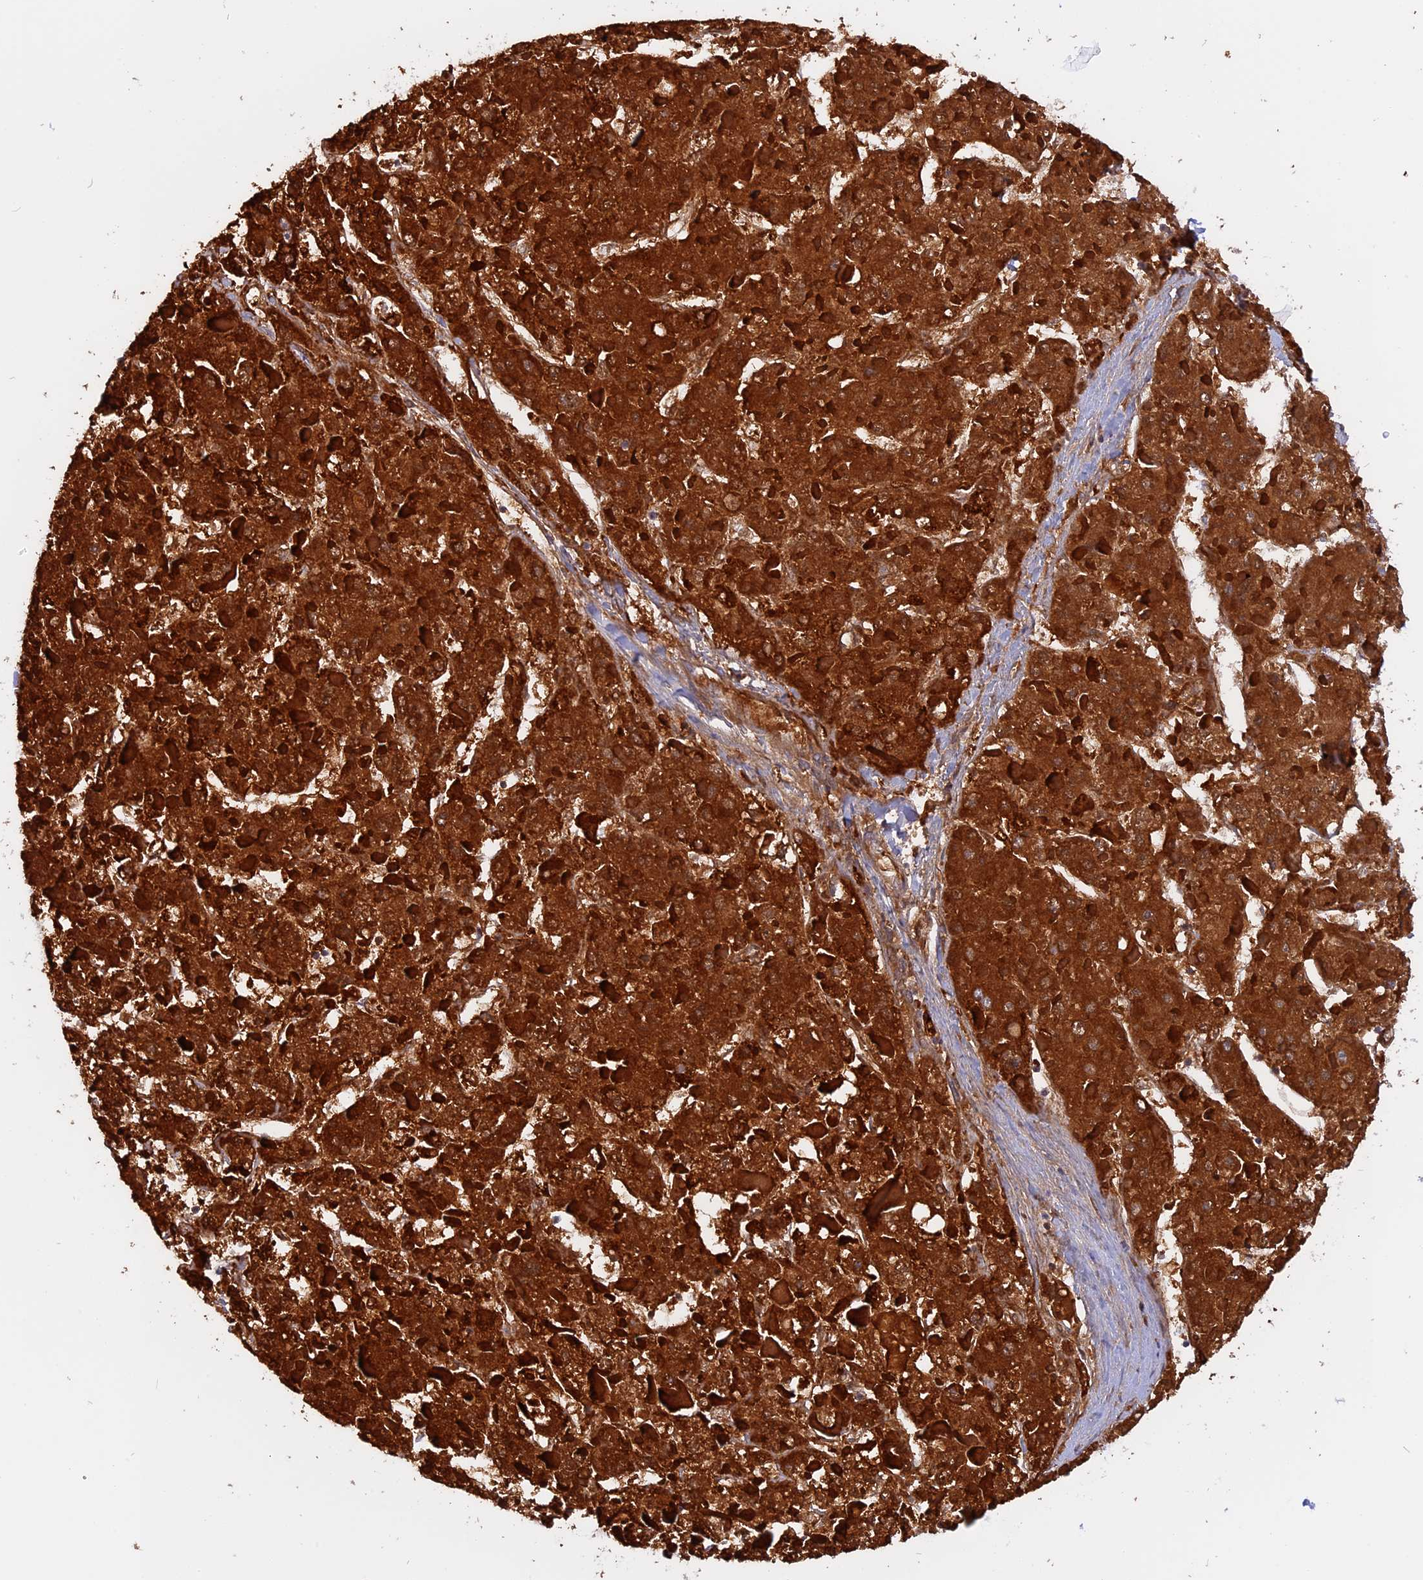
{"staining": {"intensity": "strong", "quantity": ">75%", "location": "cytoplasmic/membranous"}, "tissue": "liver cancer", "cell_type": "Tumor cells", "image_type": "cancer", "snomed": [{"axis": "morphology", "description": "Carcinoma, Hepatocellular, NOS"}, {"axis": "topography", "description": "Liver"}], "caption": "Immunohistochemical staining of human liver cancer reveals high levels of strong cytoplasmic/membranous protein positivity in approximately >75% of tumor cells.", "gene": "GCDH", "patient": {"sex": "female", "age": 73}}